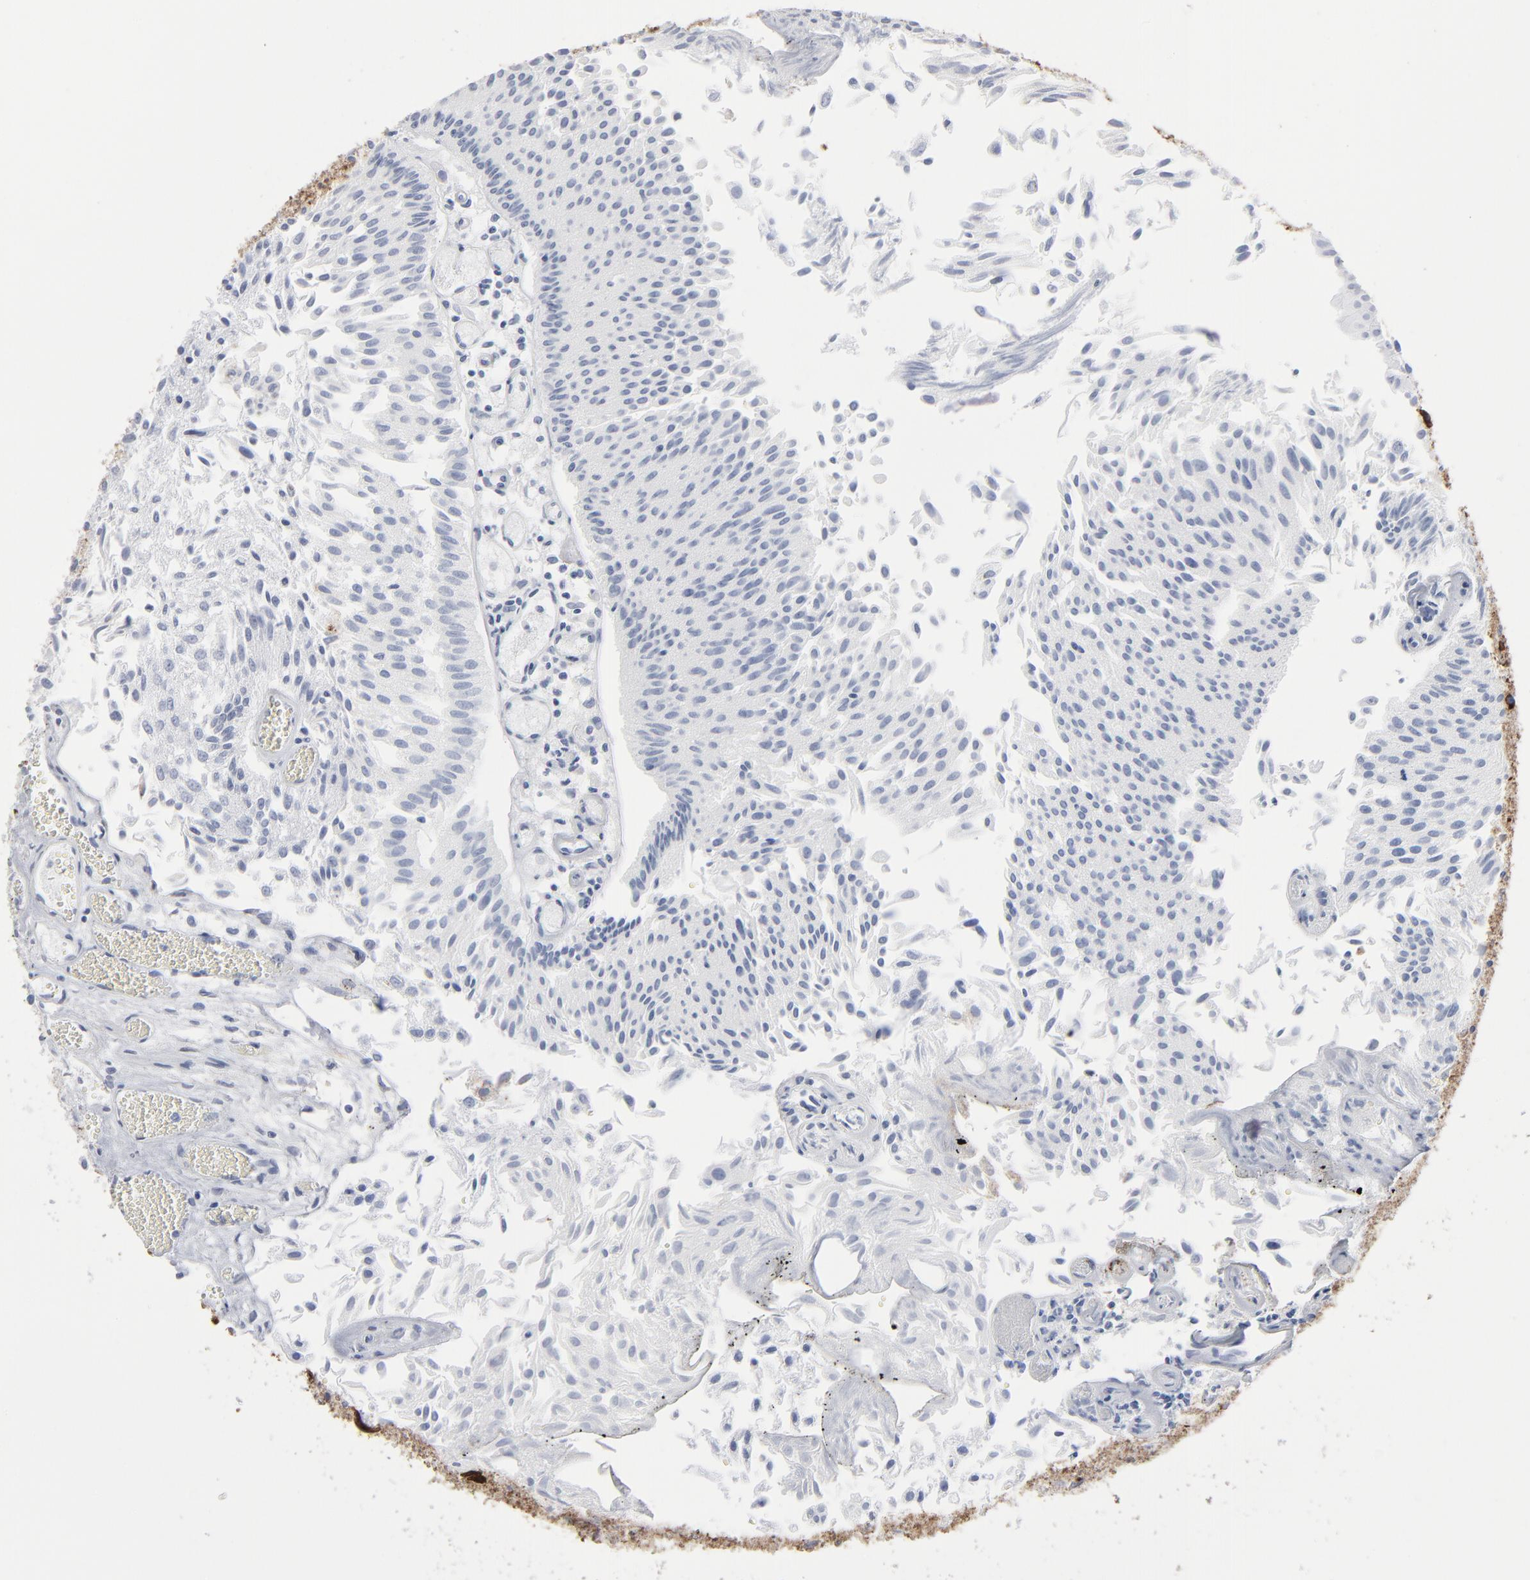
{"staining": {"intensity": "negative", "quantity": "none", "location": "none"}, "tissue": "urothelial cancer", "cell_type": "Tumor cells", "image_type": "cancer", "snomed": [{"axis": "morphology", "description": "Urothelial carcinoma, Low grade"}, {"axis": "topography", "description": "Urinary bladder"}], "caption": "Immunohistochemical staining of low-grade urothelial carcinoma demonstrates no significant positivity in tumor cells.", "gene": "ANXA5", "patient": {"sex": "male", "age": 86}}